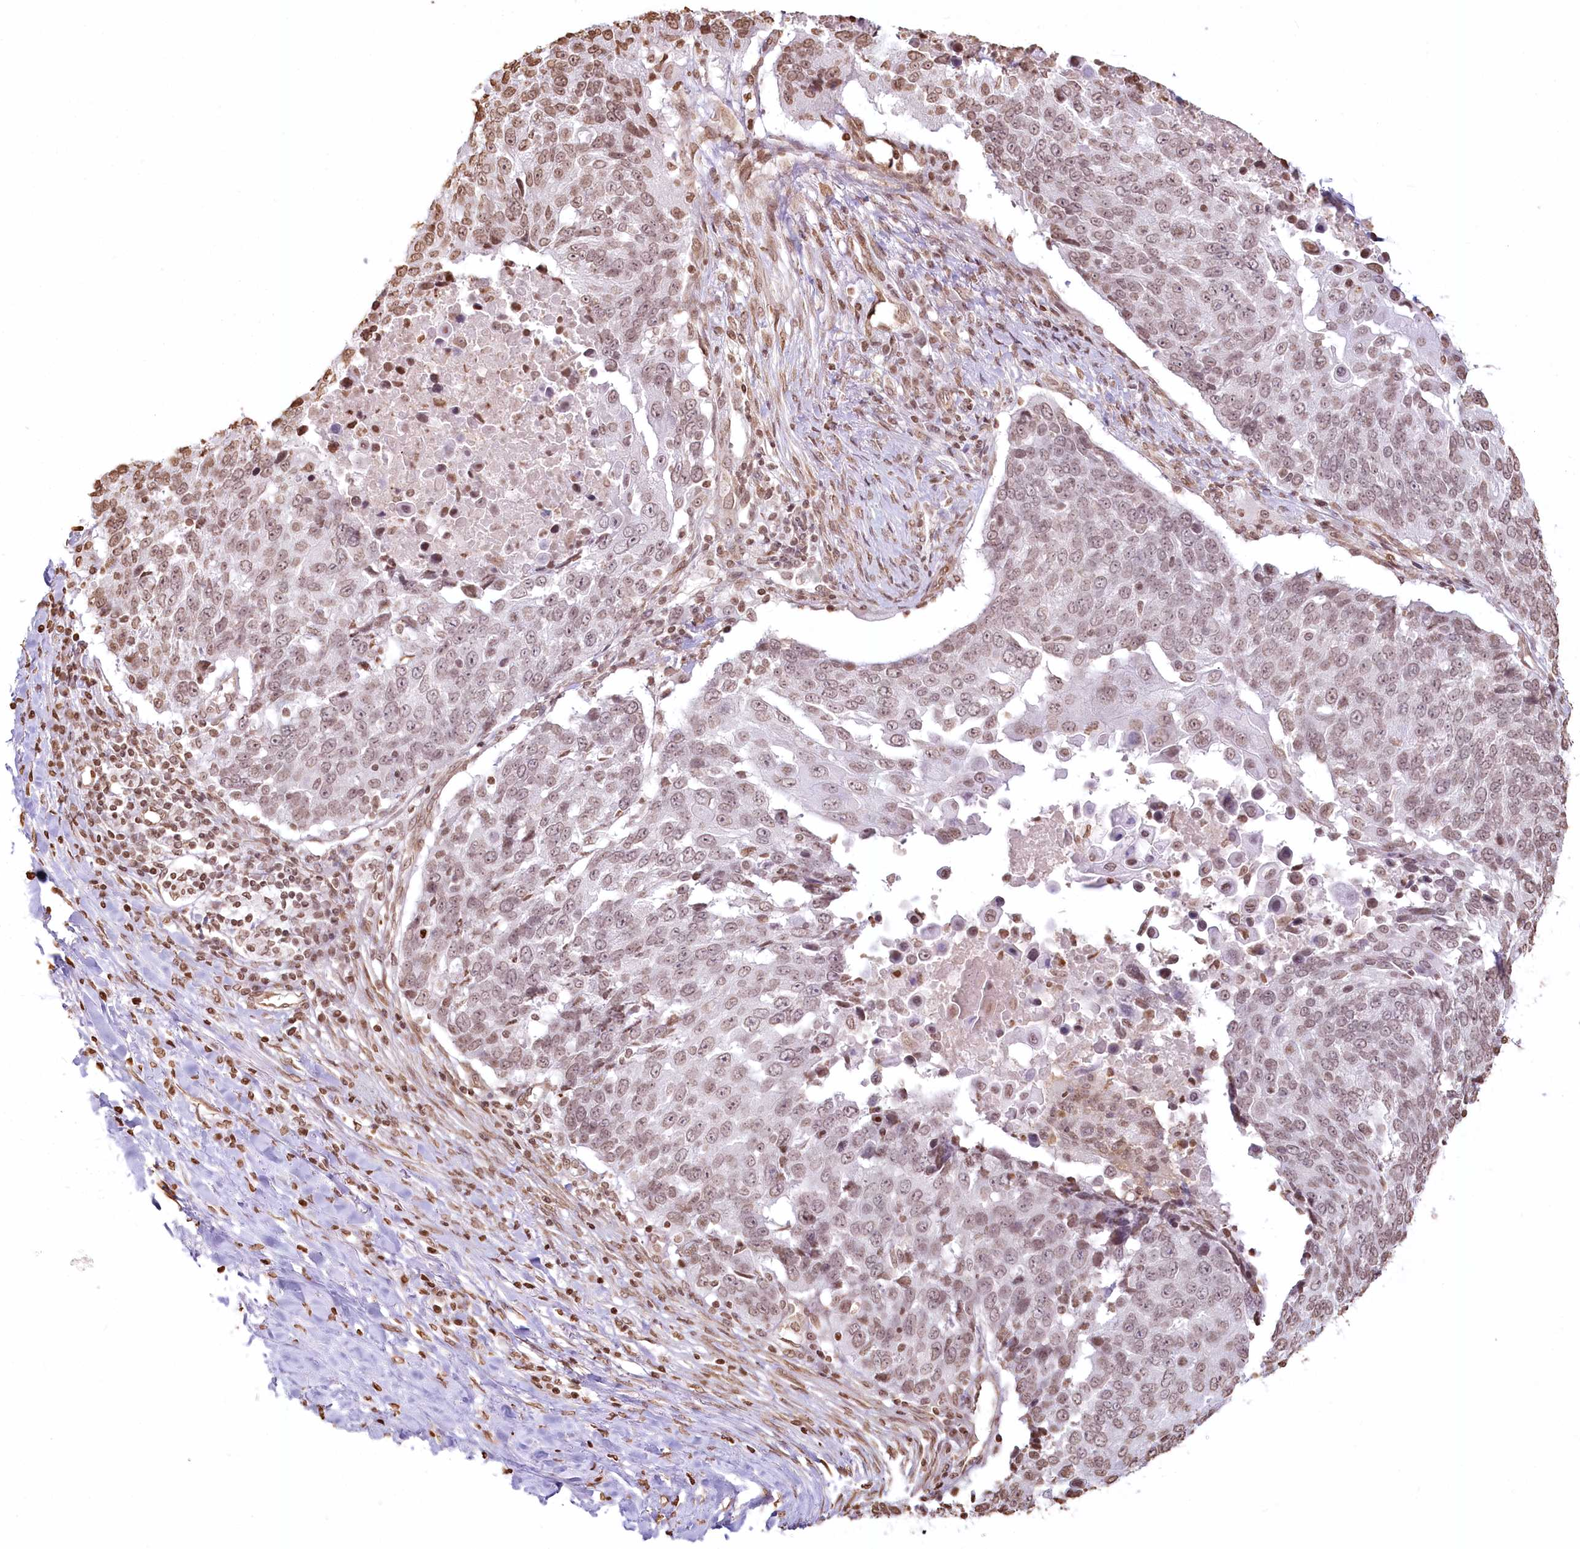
{"staining": {"intensity": "weak", "quantity": ">75%", "location": "nuclear"}, "tissue": "lung cancer", "cell_type": "Tumor cells", "image_type": "cancer", "snomed": [{"axis": "morphology", "description": "Squamous cell carcinoma, NOS"}, {"axis": "topography", "description": "Lung"}], "caption": "IHC micrograph of human lung cancer (squamous cell carcinoma) stained for a protein (brown), which exhibits low levels of weak nuclear positivity in approximately >75% of tumor cells.", "gene": "FAM13A", "patient": {"sex": "male", "age": 66}}